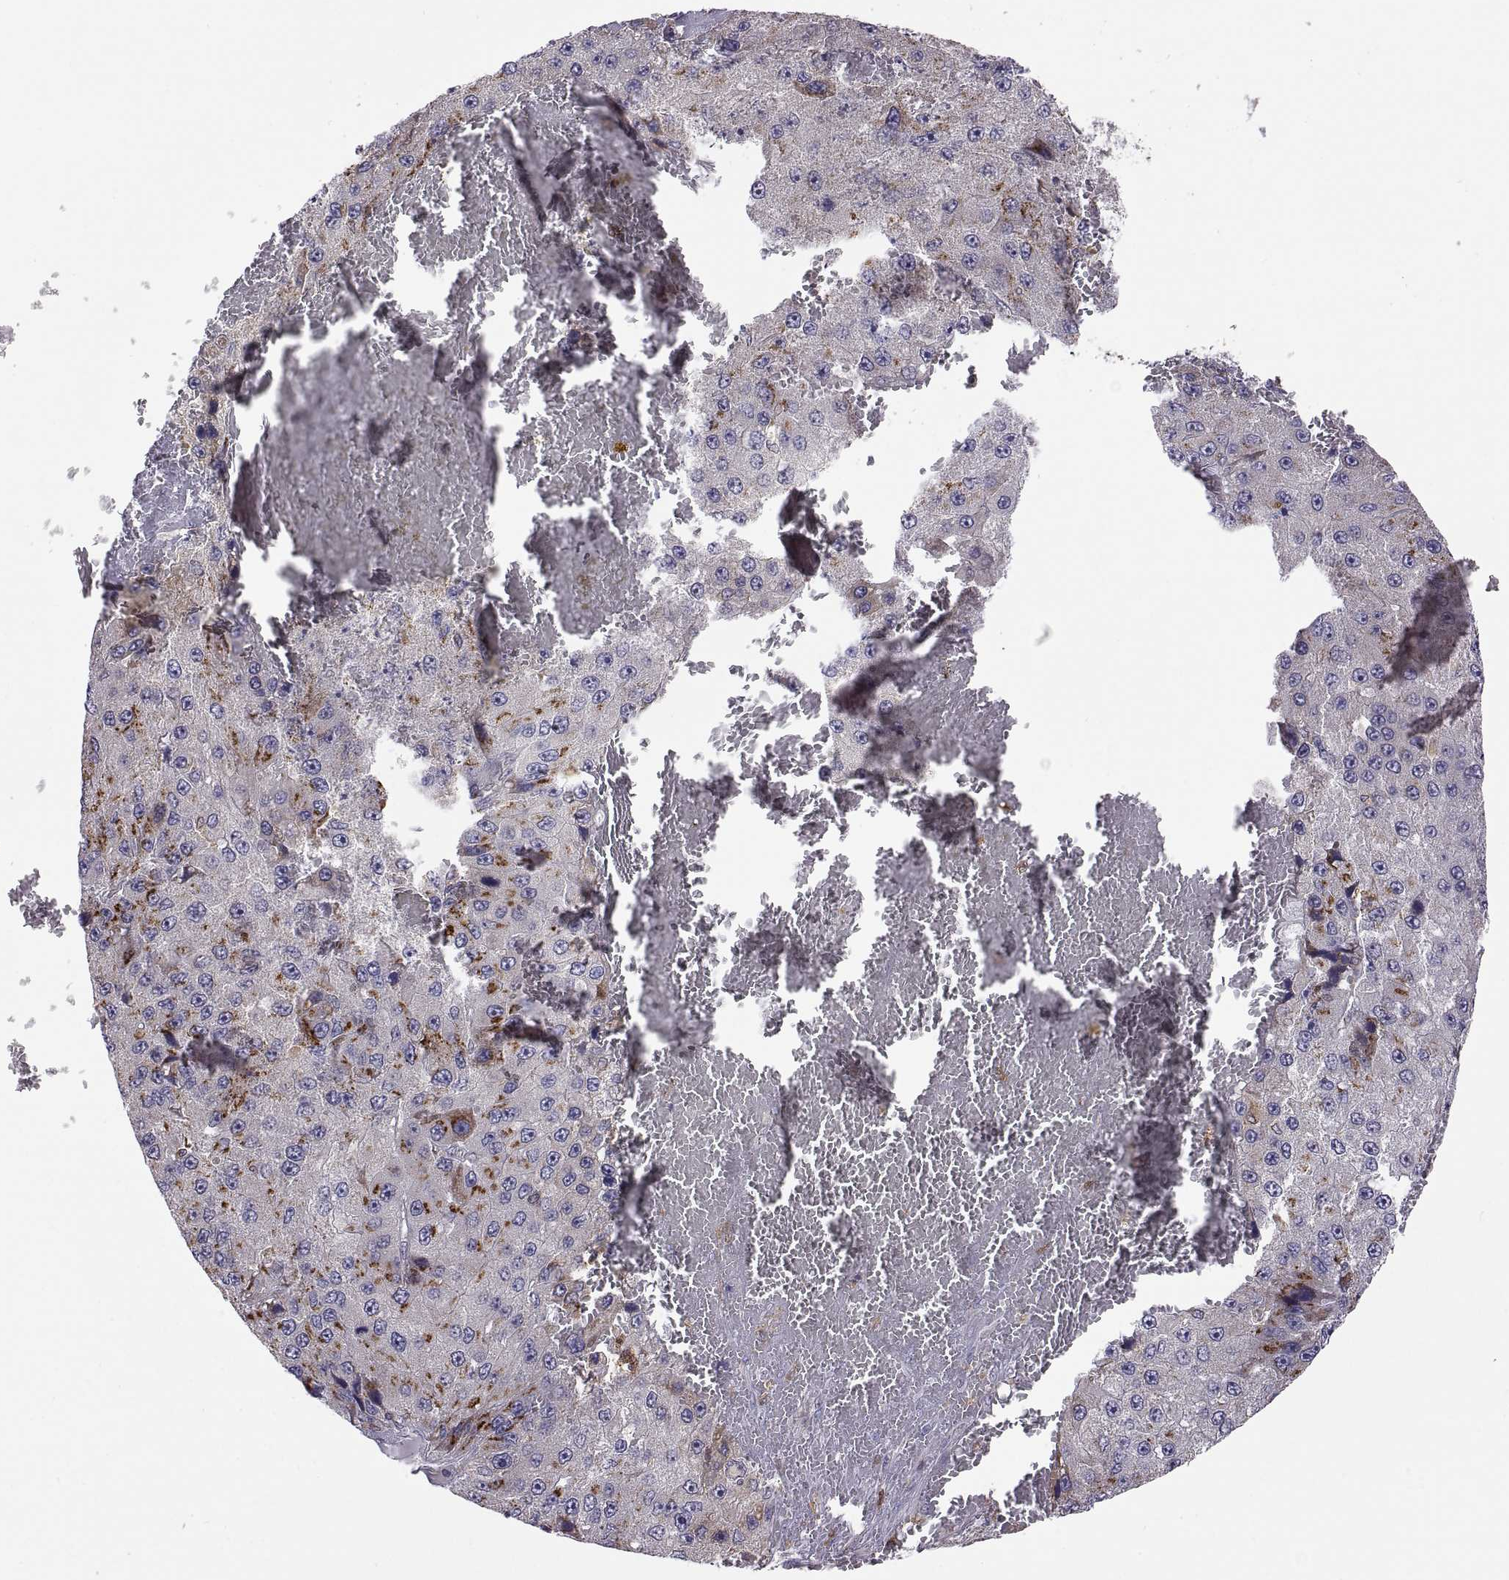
{"staining": {"intensity": "strong", "quantity": "25%-75%", "location": "cytoplasmic/membranous"}, "tissue": "liver cancer", "cell_type": "Tumor cells", "image_type": "cancer", "snomed": [{"axis": "morphology", "description": "Carcinoma, Hepatocellular, NOS"}, {"axis": "topography", "description": "Liver"}], "caption": "Immunohistochemistry (IHC) photomicrograph of neoplastic tissue: human liver cancer stained using IHC displays high levels of strong protein expression localized specifically in the cytoplasmic/membranous of tumor cells, appearing as a cytoplasmic/membranous brown color.", "gene": "ACAP1", "patient": {"sex": "female", "age": 73}}